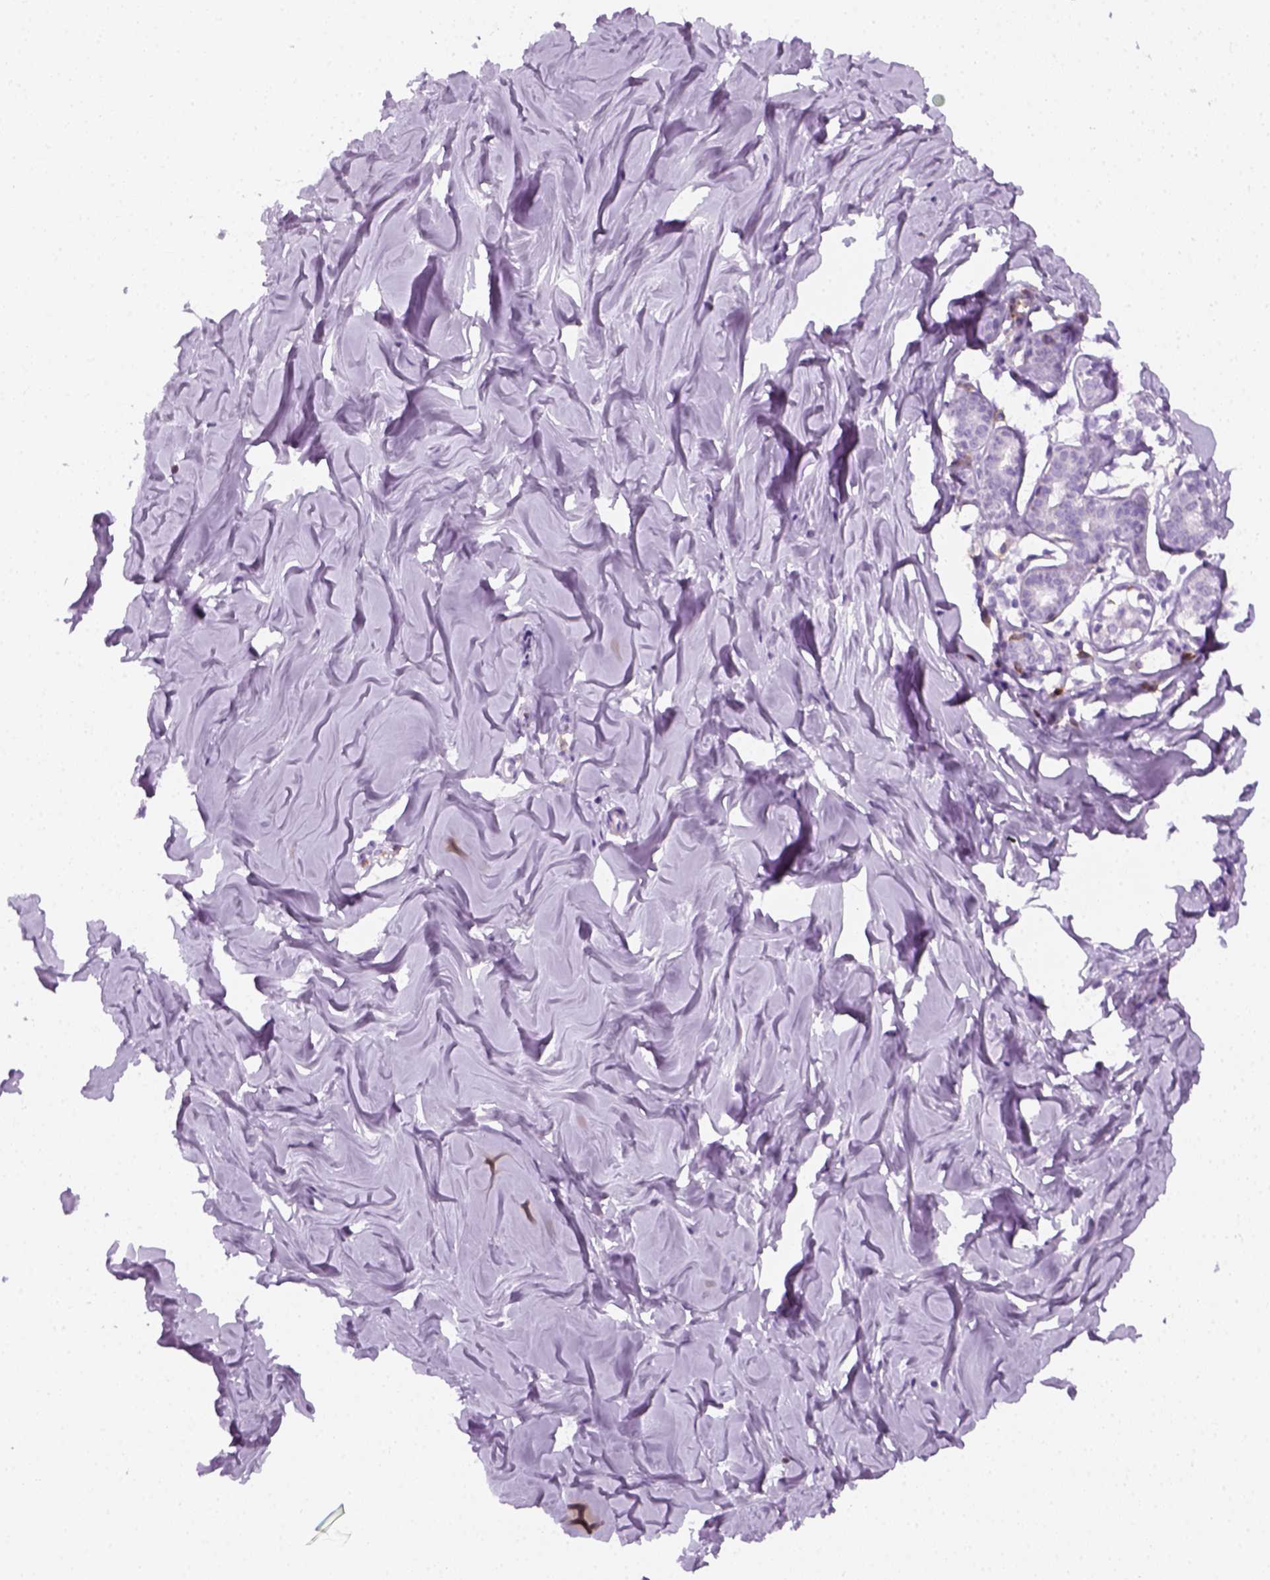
{"staining": {"intensity": "negative", "quantity": "none", "location": "none"}, "tissue": "breast", "cell_type": "Adipocytes", "image_type": "normal", "snomed": [{"axis": "morphology", "description": "Normal tissue, NOS"}, {"axis": "topography", "description": "Breast"}], "caption": "This micrograph is of normal breast stained with immunohistochemistry (IHC) to label a protein in brown with the nuclei are counter-stained blue. There is no positivity in adipocytes. (IHC, brightfield microscopy, high magnification).", "gene": "AQP3", "patient": {"sex": "female", "age": 27}}